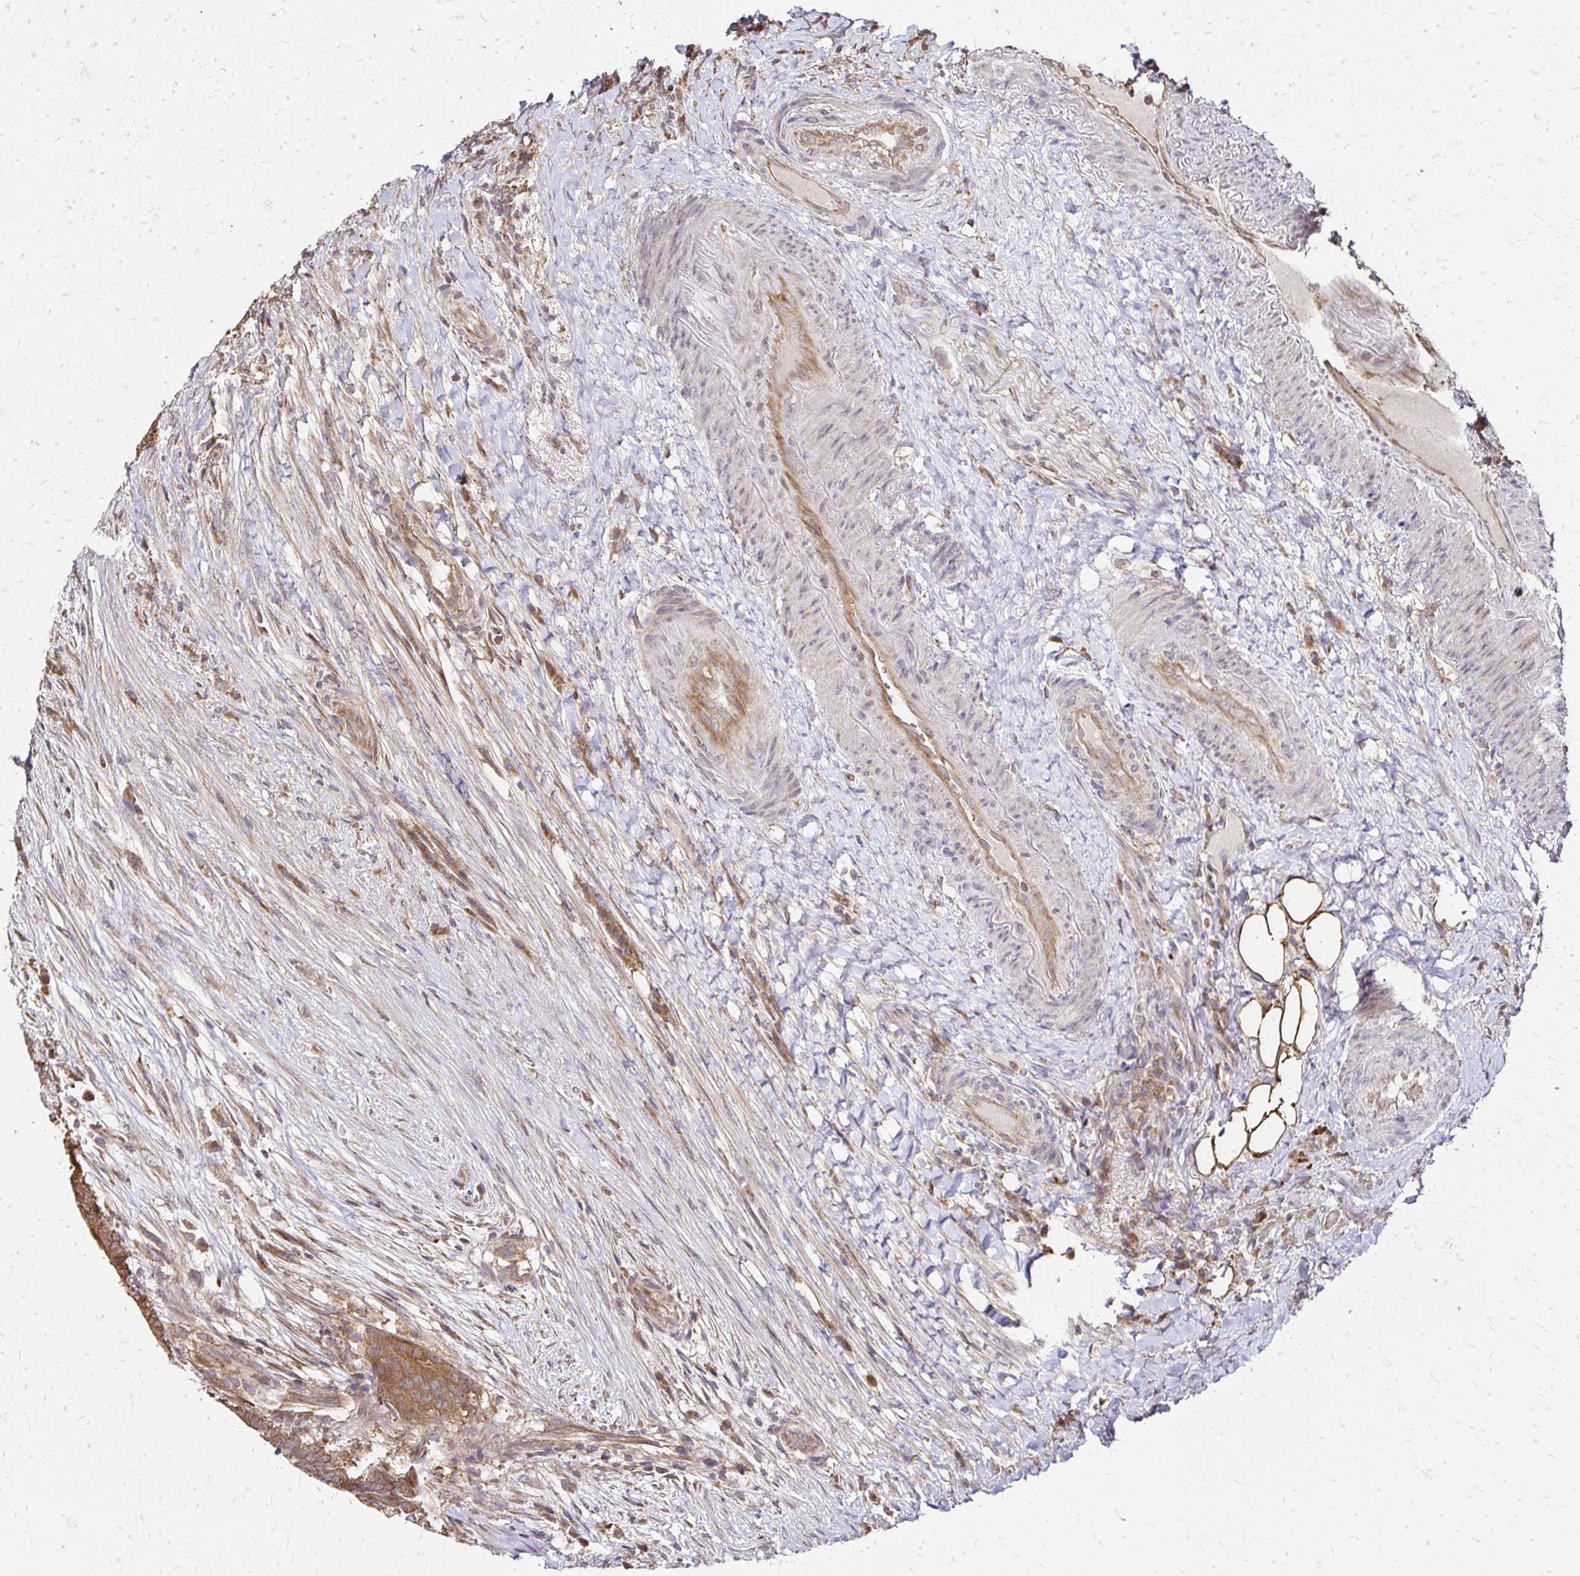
{"staining": {"intensity": "moderate", "quantity": ">75%", "location": "cytoplasmic/membranous"}, "tissue": "colorectal cancer", "cell_type": "Tumor cells", "image_type": "cancer", "snomed": [{"axis": "morphology", "description": "Adenocarcinoma, NOS"}, {"axis": "topography", "description": "Colon"}], "caption": "DAB immunohistochemical staining of human colorectal adenocarcinoma exhibits moderate cytoplasmic/membranous protein staining in approximately >75% of tumor cells.", "gene": "ZW10", "patient": {"sex": "female", "age": 43}}